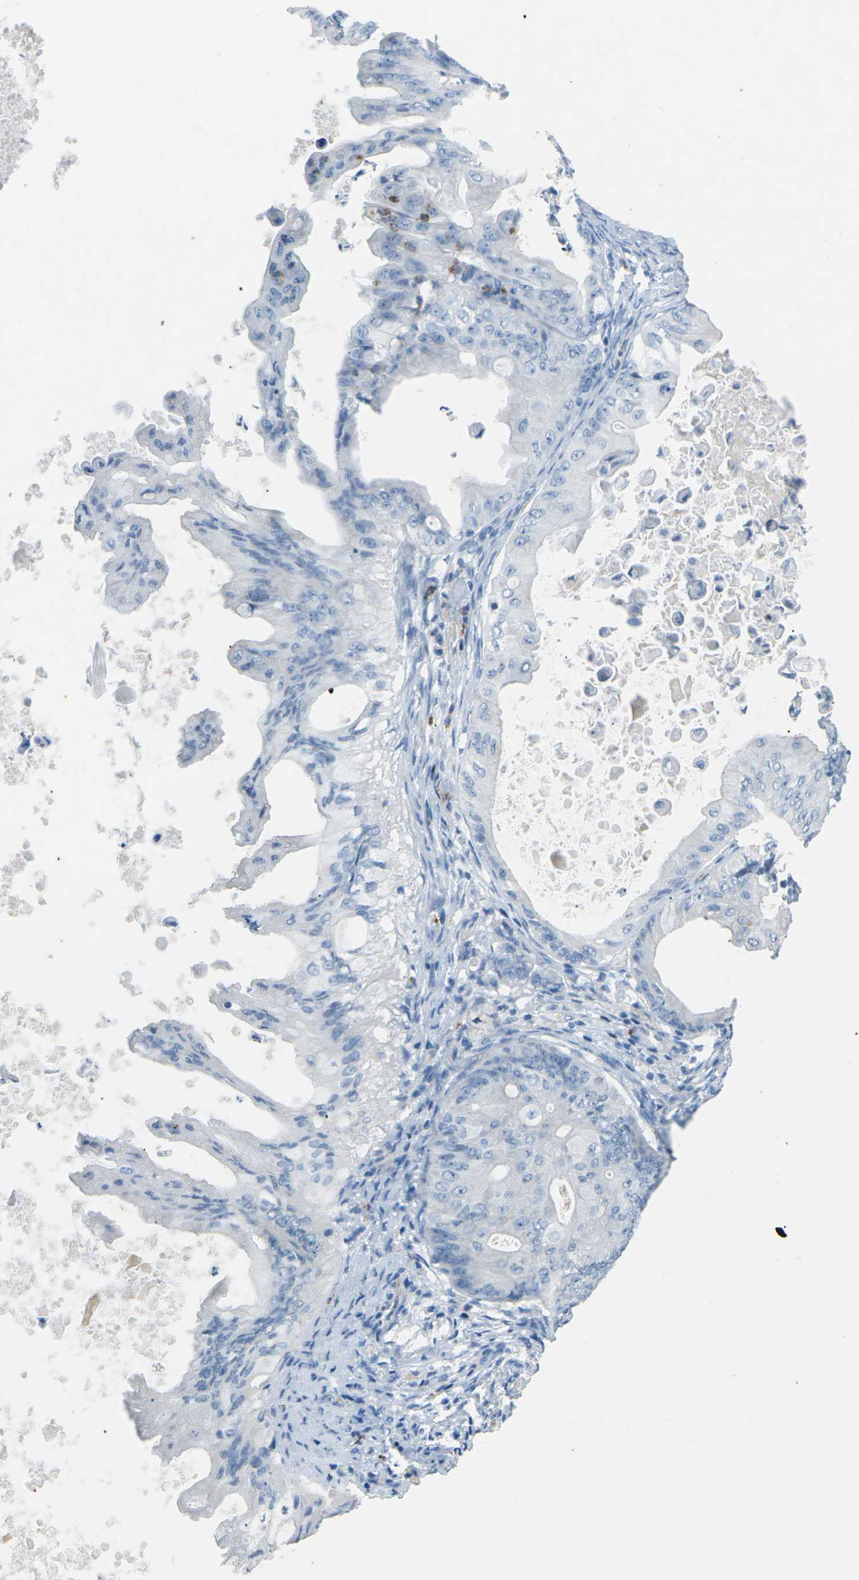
{"staining": {"intensity": "negative", "quantity": "none", "location": "none"}, "tissue": "ovarian cancer", "cell_type": "Tumor cells", "image_type": "cancer", "snomed": [{"axis": "morphology", "description": "Cystadenocarcinoma, mucinous, NOS"}, {"axis": "topography", "description": "Ovary"}], "caption": "An immunohistochemistry image of ovarian cancer is shown. There is no staining in tumor cells of ovarian cancer.", "gene": "CDH16", "patient": {"sex": "female", "age": 37}}